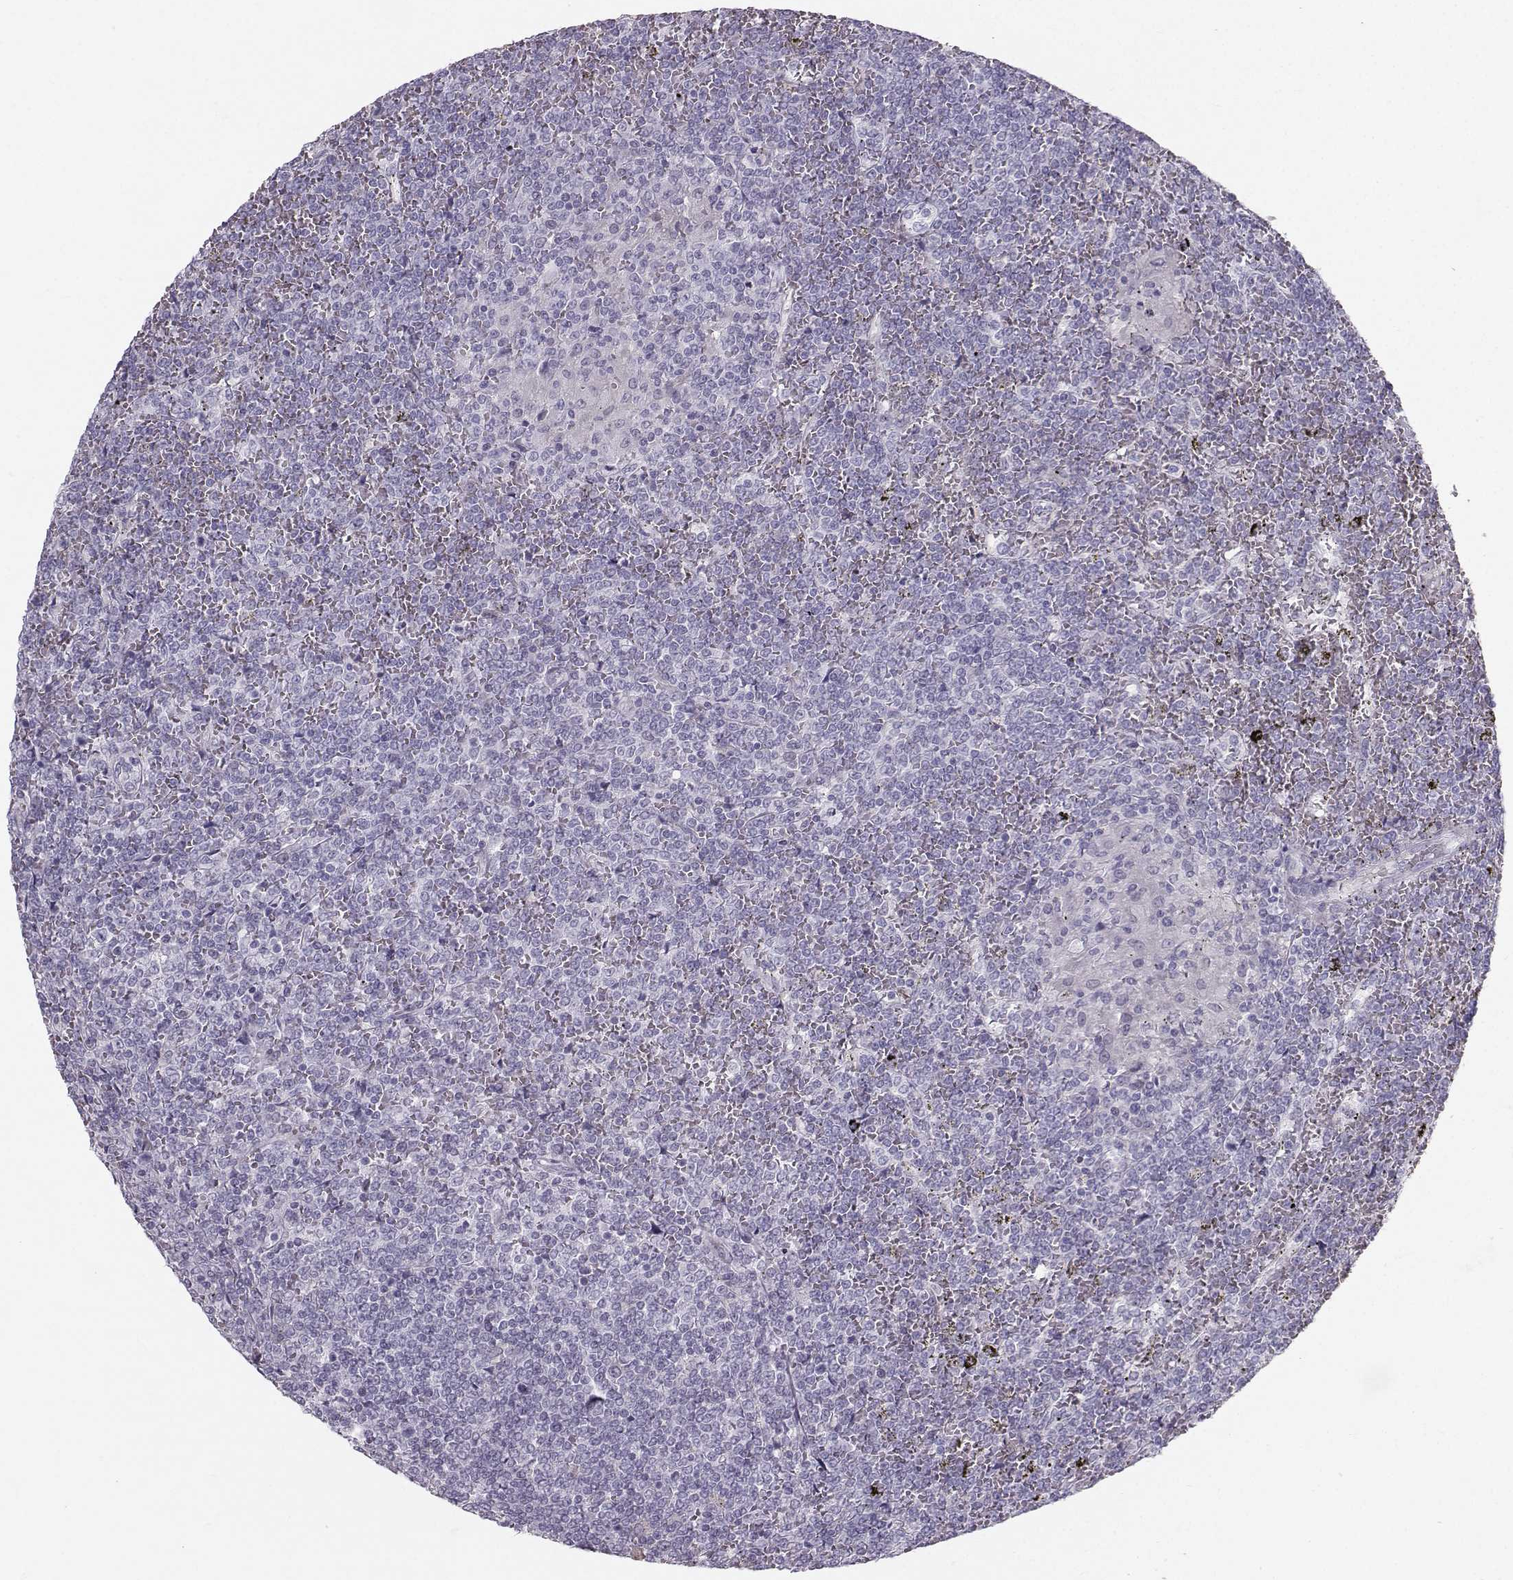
{"staining": {"intensity": "negative", "quantity": "none", "location": "none"}, "tissue": "lymphoma", "cell_type": "Tumor cells", "image_type": "cancer", "snomed": [{"axis": "morphology", "description": "Malignant lymphoma, non-Hodgkin's type, Low grade"}, {"axis": "topography", "description": "Spleen"}], "caption": "DAB (3,3'-diaminobenzidine) immunohistochemical staining of lymphoma displays no significant positivity in tumor cells.", "gene": "CASR", "patient": {"sex": "female", "age": 19}}